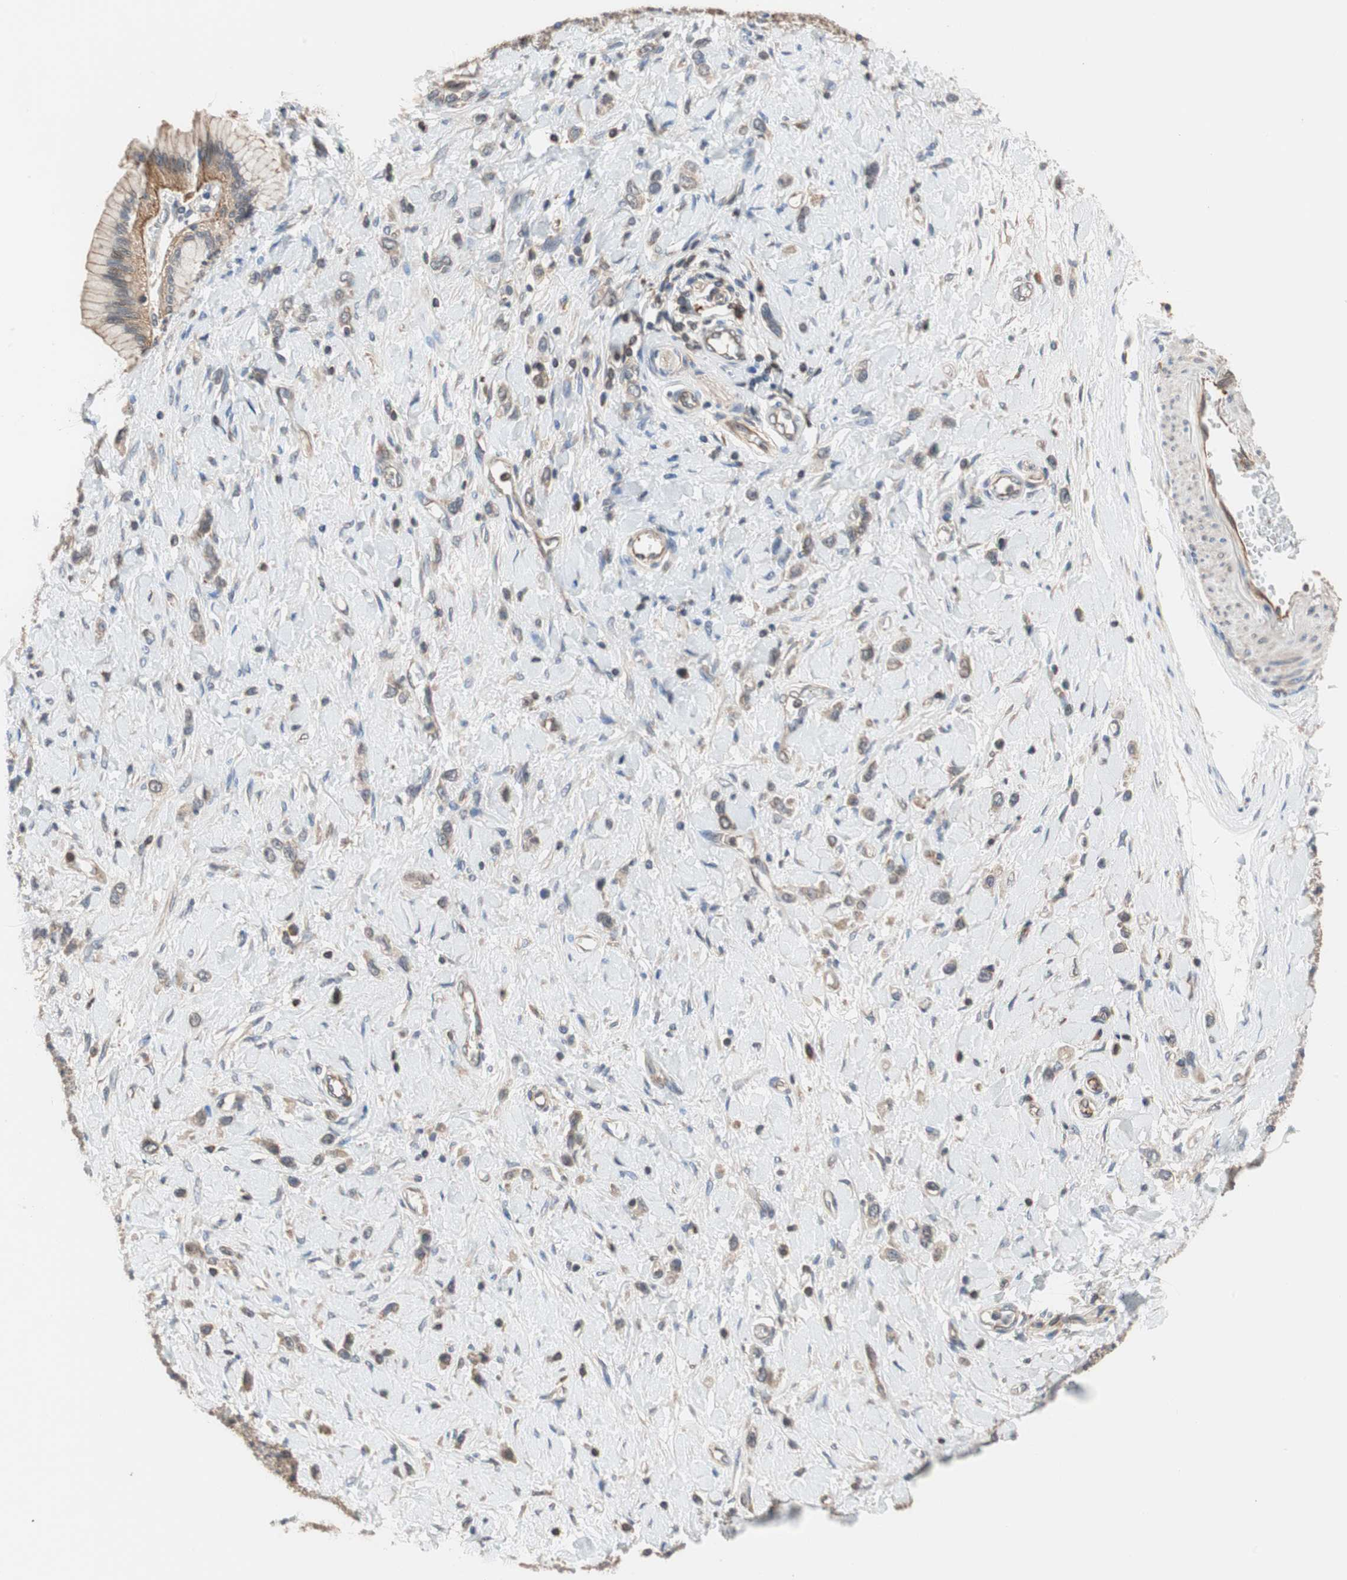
{"staining": {"intensity": "moderate", "quantity": ">75%", "location": "cytoplasmic/membranous"}, "tissue": "stomach cancer", "cell_type": "Tumor cells", "image_type": "cancer", "snomed": [{"axis": "morphology", "description": "Normal tissue, NOS"}, {"axis": "morphology", "description": "Adenocarcinoma, NOS"}, {"axis": "topography", "description": "Stomach, upper"}, {"axis": "topography", "description": "Stomach"}], "caption": "Protein expression analysis of stomach cancer (adenocarcinoma) displays moderate cytoplasmic/membranous expression in approximately >75% of tumor cells.", "gene": "MAP4K2", "patient": {"sex": "female", "age": 65}}